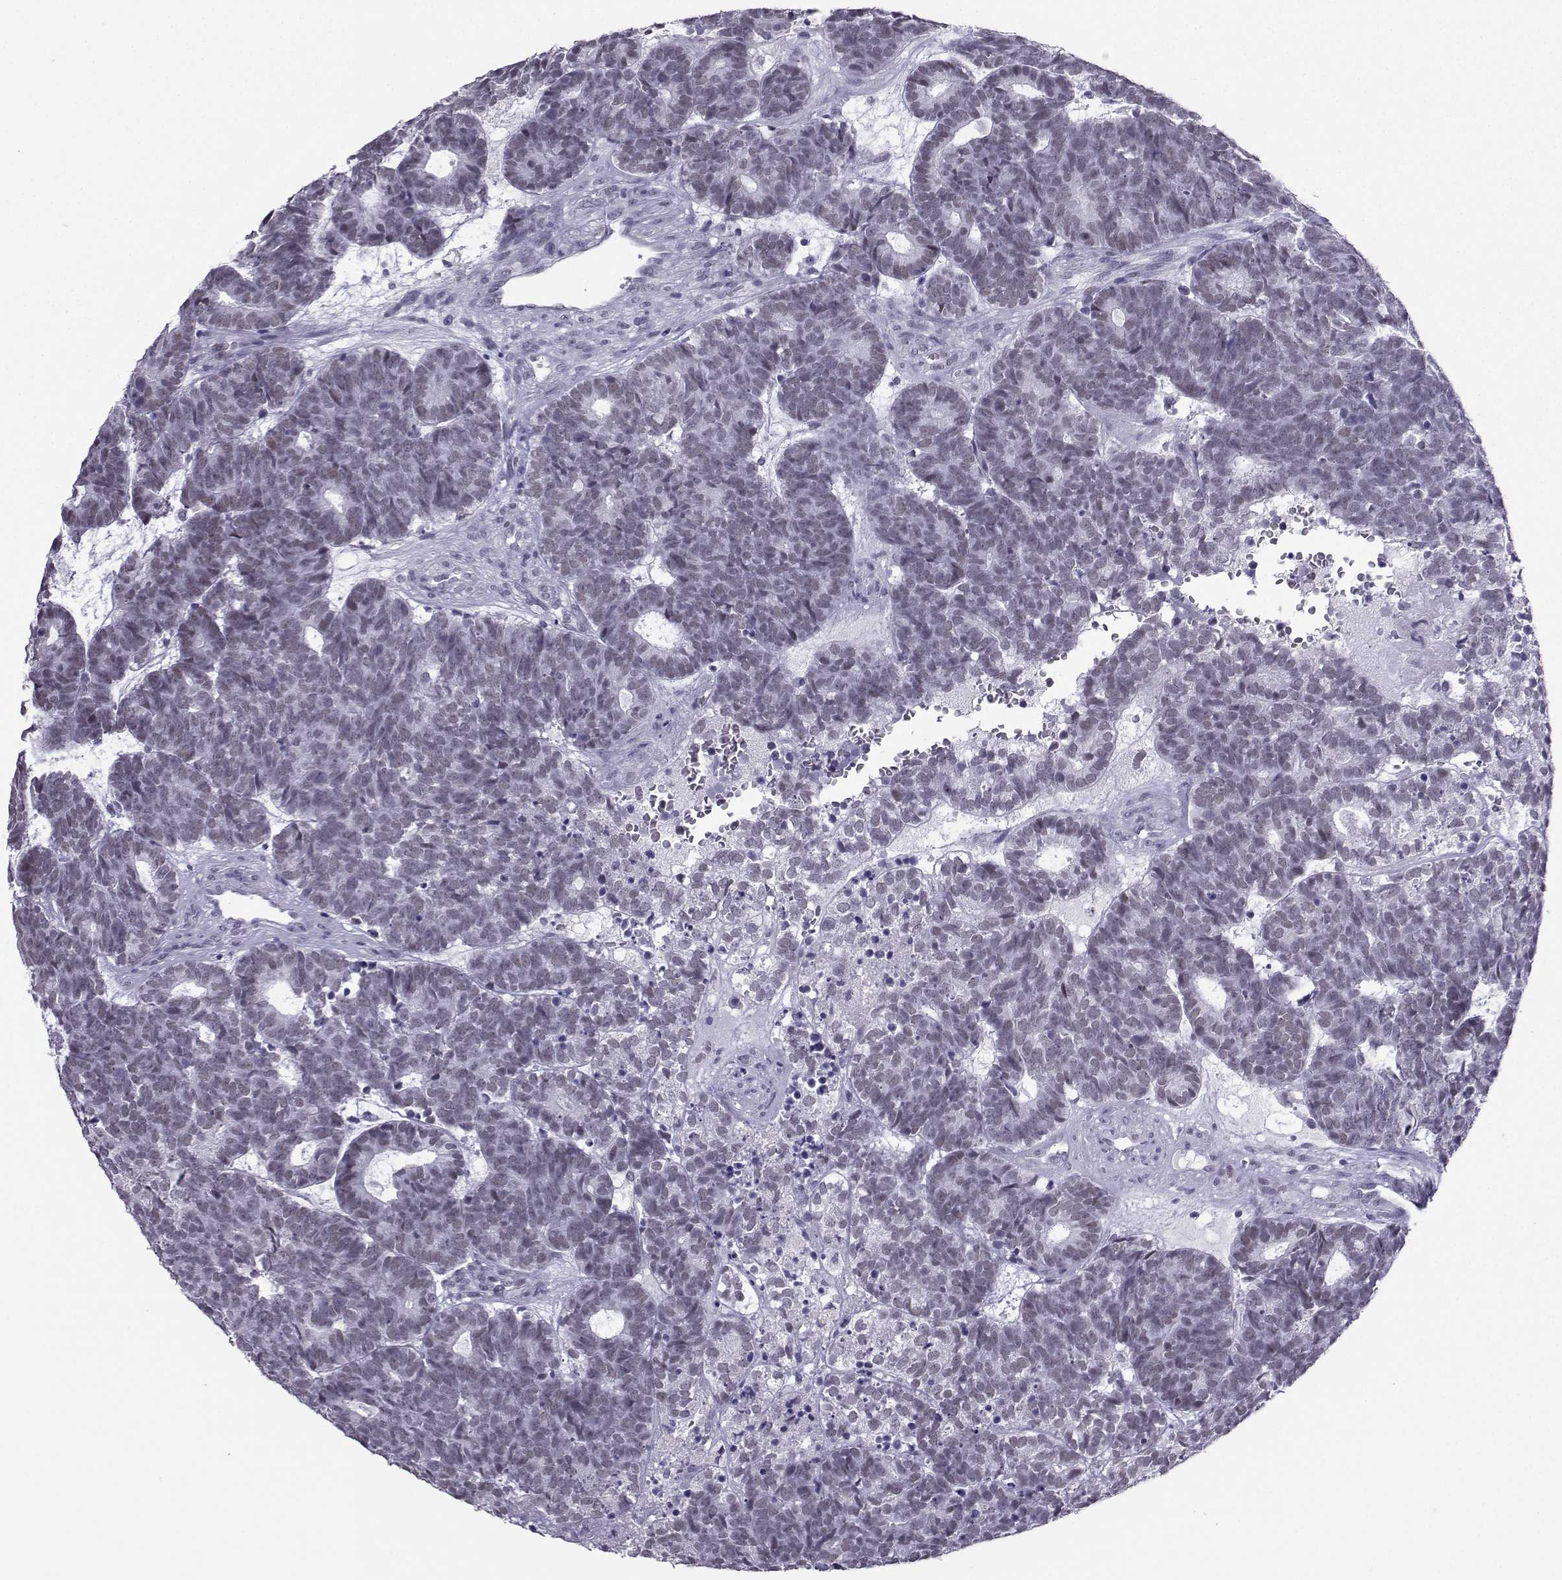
{"staining": {"intensity": "negative", "quantity": "none", "location": "none"}, "tissue": "head and neck cancer", "cell_type": "Tumor cells", "image_type": "cancer", "snomed": [{"axis": "morphology", "description": "Adenocarcinoma, NOS"}, {"axis": "topography", "description": "Head-Neck"}], "caption": "An IHC micrograph of head and neck cancer (adenocarcinoma) is shown. There is no staining in tumor cells of head and neck cancer (adenocarcinoma).", "gene": "LORICRIN", "patient": {"sex": "female", "age": 81}}